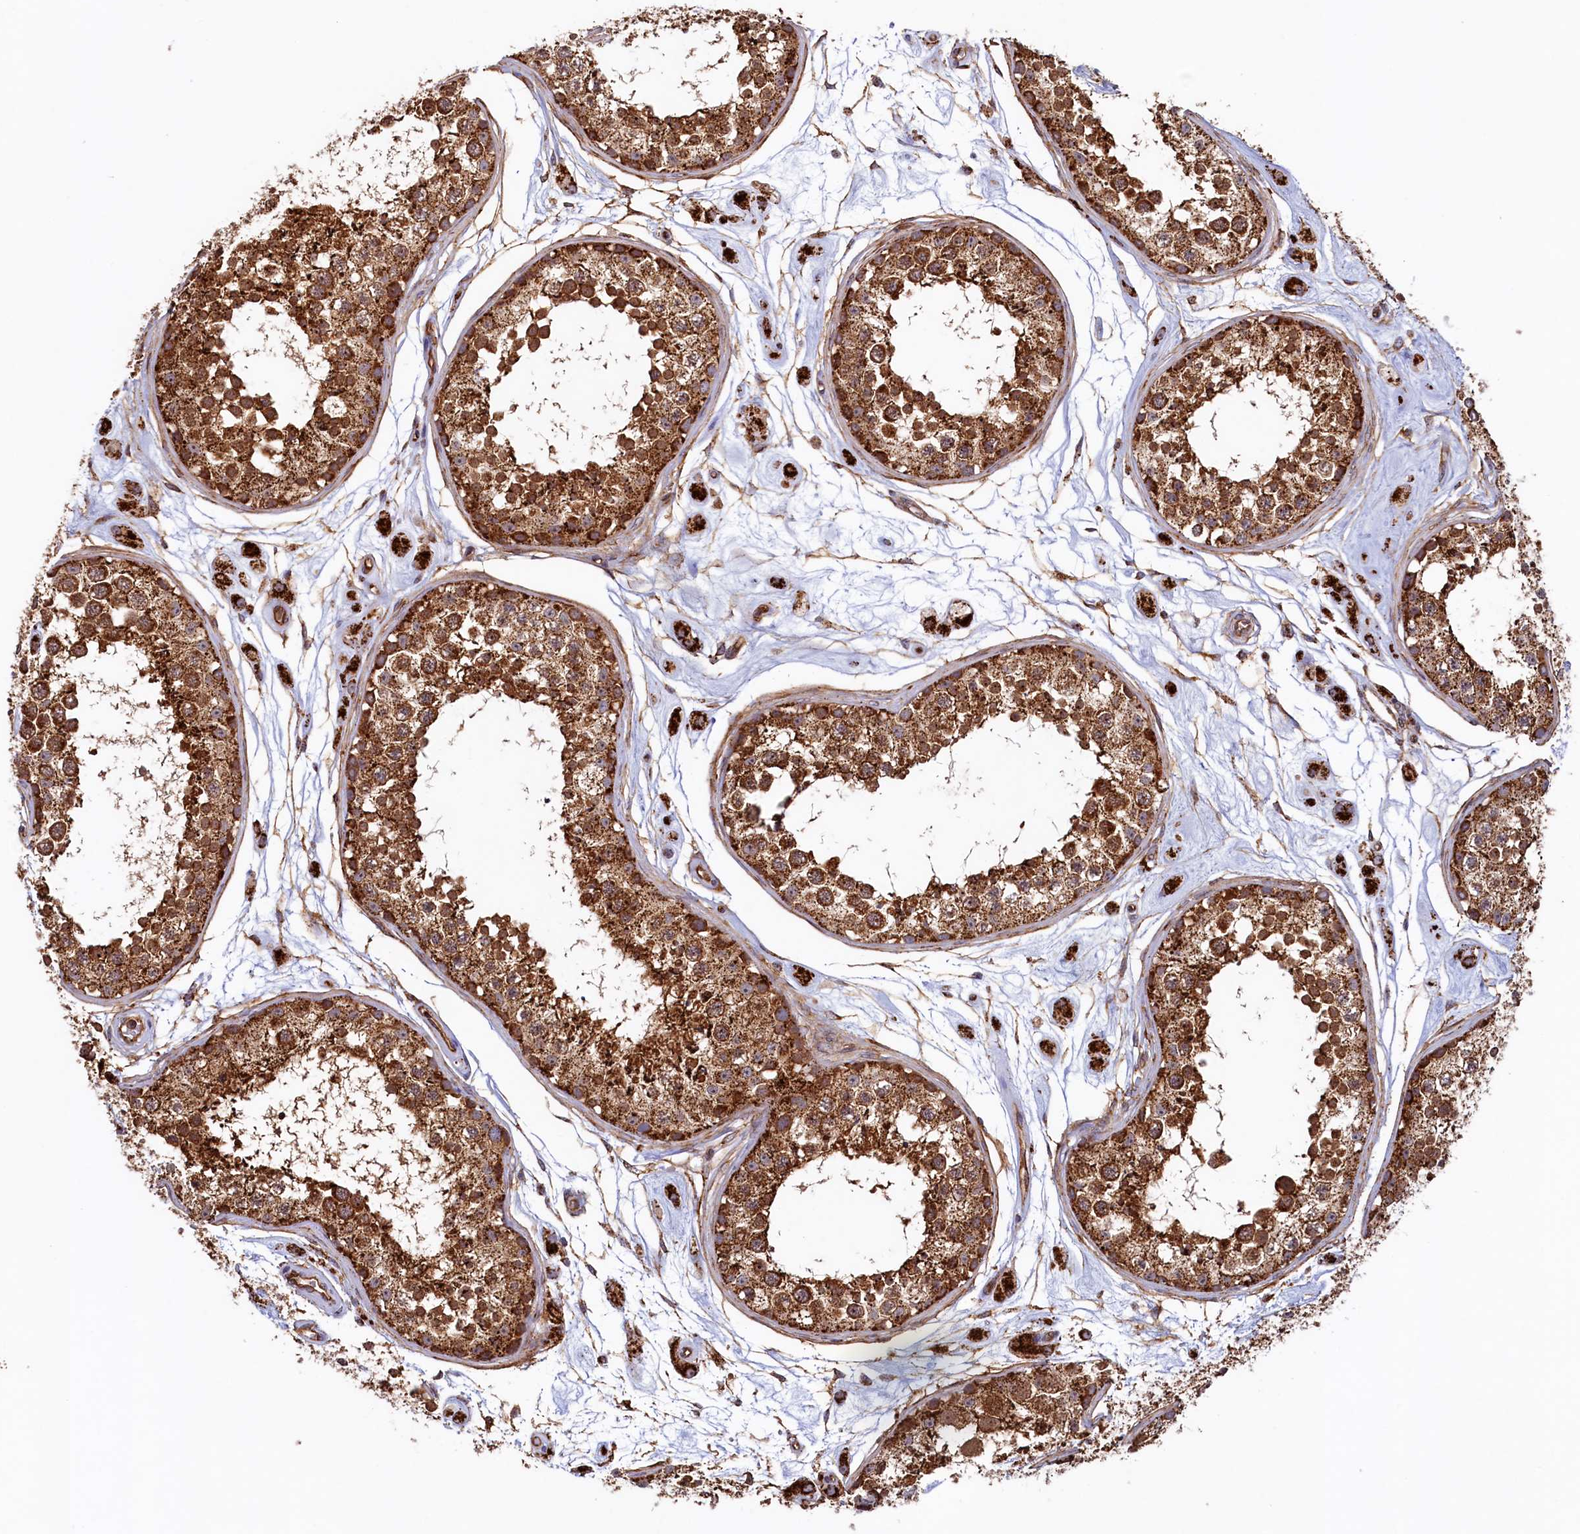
{"staining": {"intensity": "strong", "quantity": ">75%", "location": "cytoplasmic/membranous"}, "tissue": "testis", "cell_type": "Cells in seminiferous ducts", "image_type": "normal", "snomed": [{"axis": "morphology", "description": "Normal tissue, NOS"}, {"axis": "topography", "description": "Testis"}], "caption": "Immunohistochemical staining of unremarkable testis shows high levels of strong cytoplasmic/membranous expression in about >75% of cells in seminiferous ducts.", "gene": "UBE3B", "patient": {"sex": "male", "age": 25}}